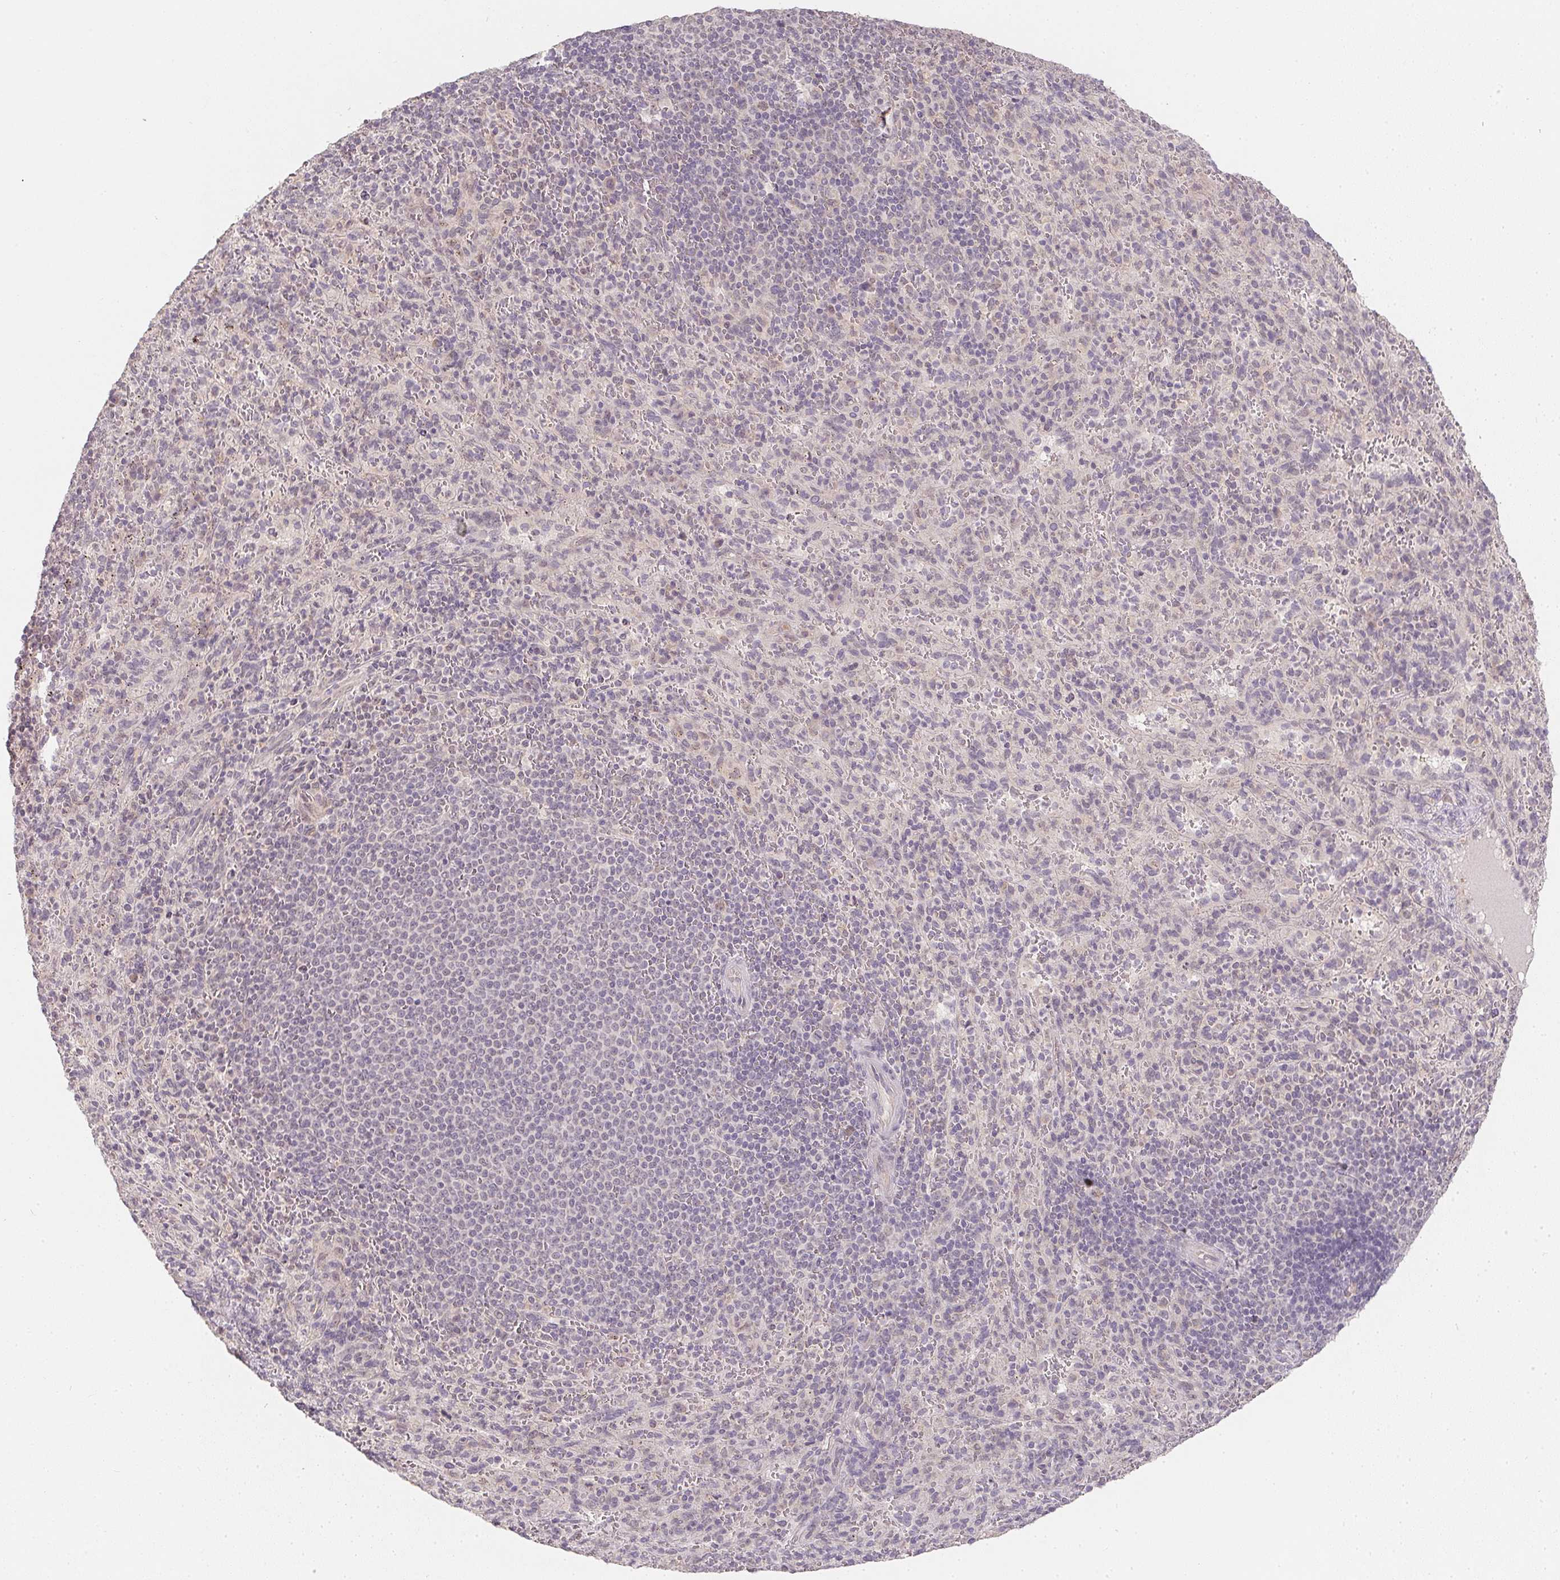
{"staining": {"intensity": "negative", "quantity": "none", "location": "none"}, "tissue": "spleen", "cell_type": "Cells in red pulp", "image_type": "normal", "snomed": [{"axis": "morphology", "description": "Normal tissue, NOS"}, {"axis": "topography", "description": "Spleen"}], "caption": "IHC histopathology image of benign spleen: human spleen stained with DAB demonstrates no significant protein expression in cells in red pulp.", "gene": "SOAT1", "patient": {"sex": "male", "age": 57}}